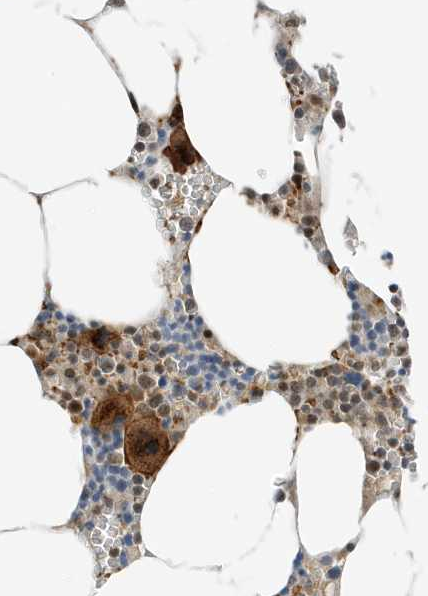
{"staining": {"intensity": "strong", "quantity": "25%-75%", "location": "cytoplasmic/membranous,nuclear"}, "tissue": "bone marrow", "cell_type": "Hematopoietic cells", "image_type": "normal", "snomed": [{"axis": "morphology", "description": "Normal tissue, NOS"}, {"axis": "topography", "description": "Bone marrow"}], "caption": "Protein staining of normal bone marrow reveals strong cytoplasmic/membranous,nuclear positivity in approximately 25%-75% of hematopoietic cells. Ihc stains the protein of interest in brown and the nuclei are stained blue.", "gene": "MAST3", "patient": {"sex": "male", "age": 70}}